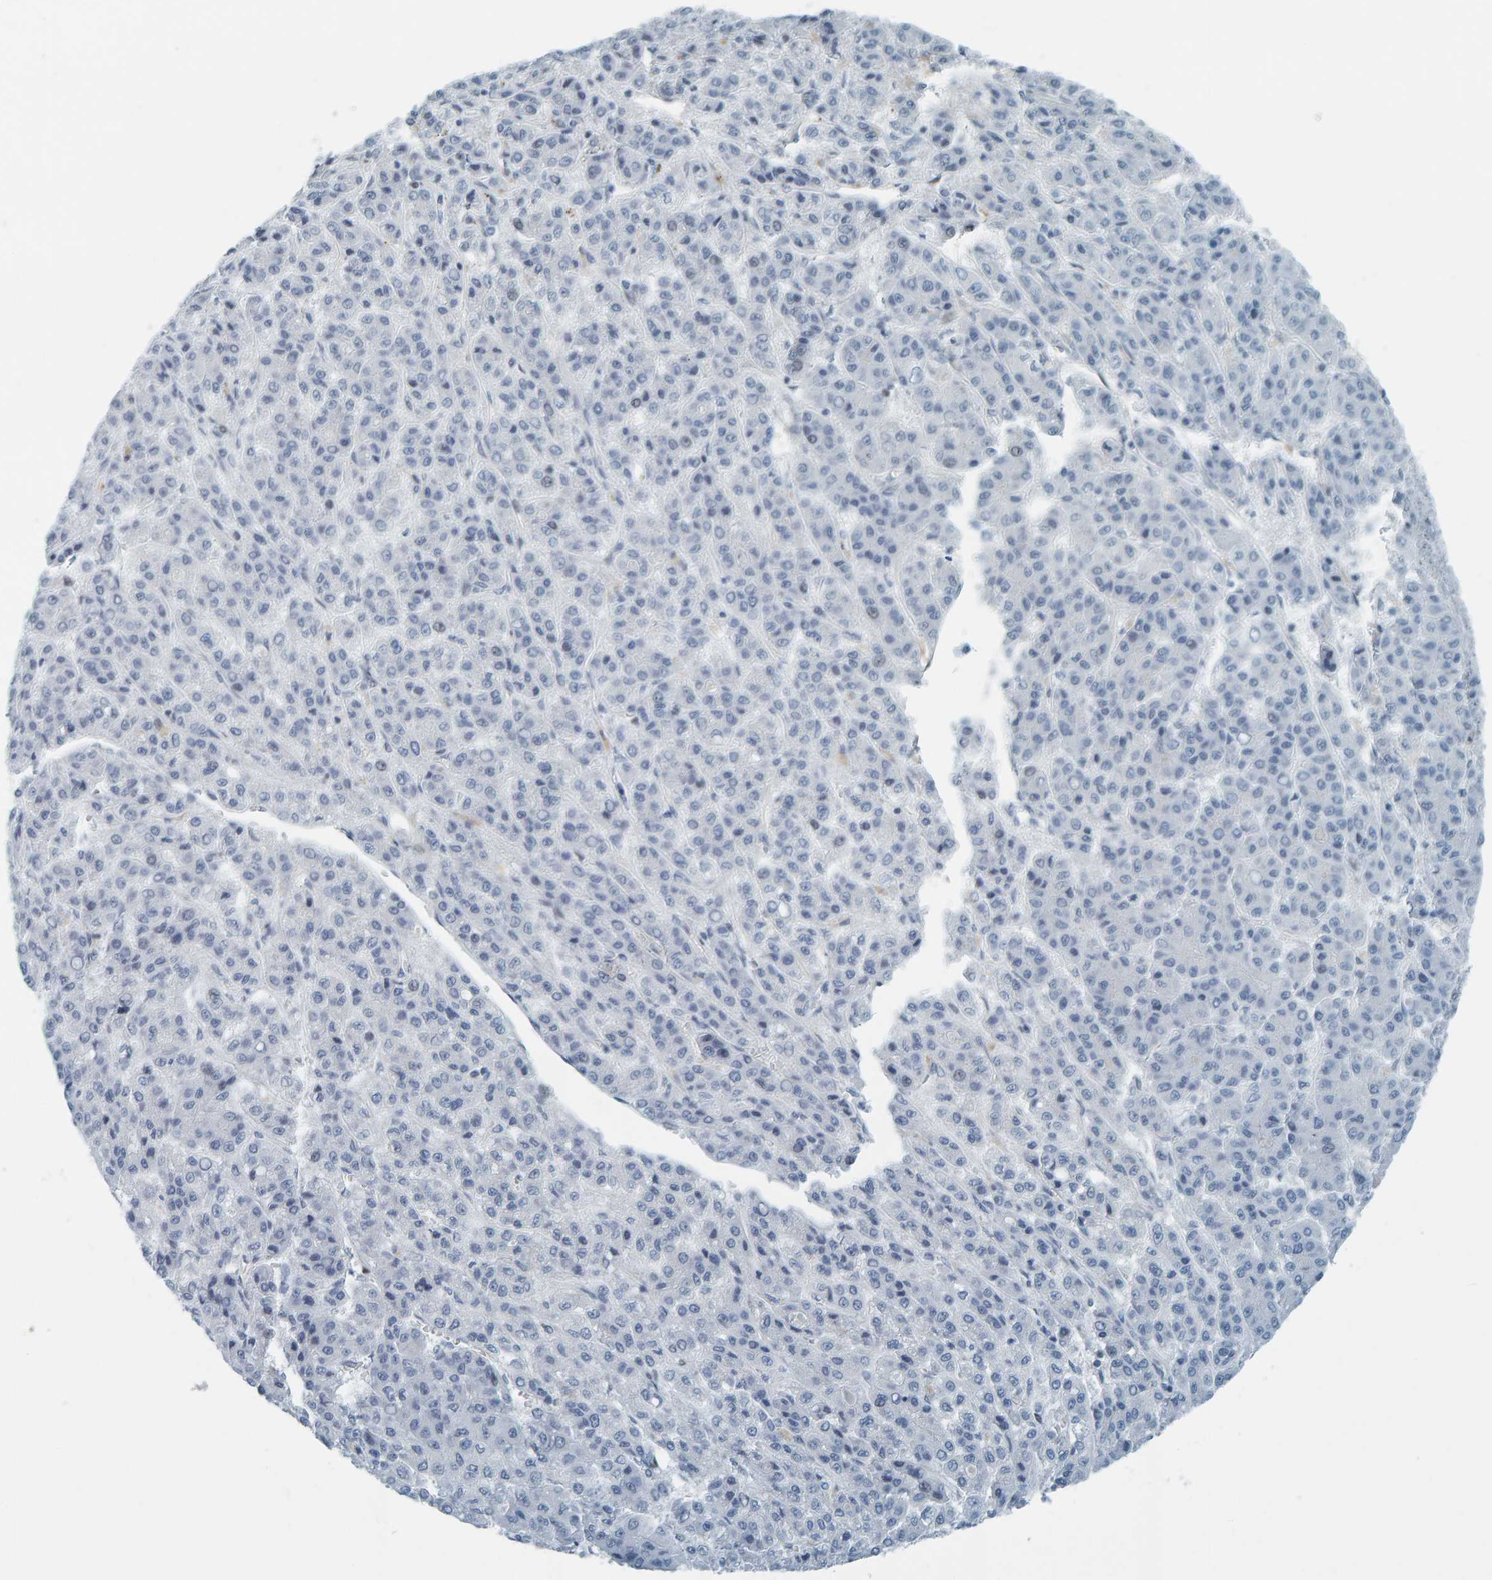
{"staining": {"intensity": "negative", "quantity": "none", "location": "none"}, "tissue": "liver cancer", "cell_type": "Tumor cells", "image_type": "cancer", "snomed": [{"axis": "morphology", "description": "Carcinoma, Hepatocellular, NOS"}, {"axis": "topography", "description": "Liver"}], "caption": "Liver cancer was stained to show a protein in brown. There is no significant staining in tumor cells.", "gene": "CNP", "patient": {"sex": "male", "age": 70}}